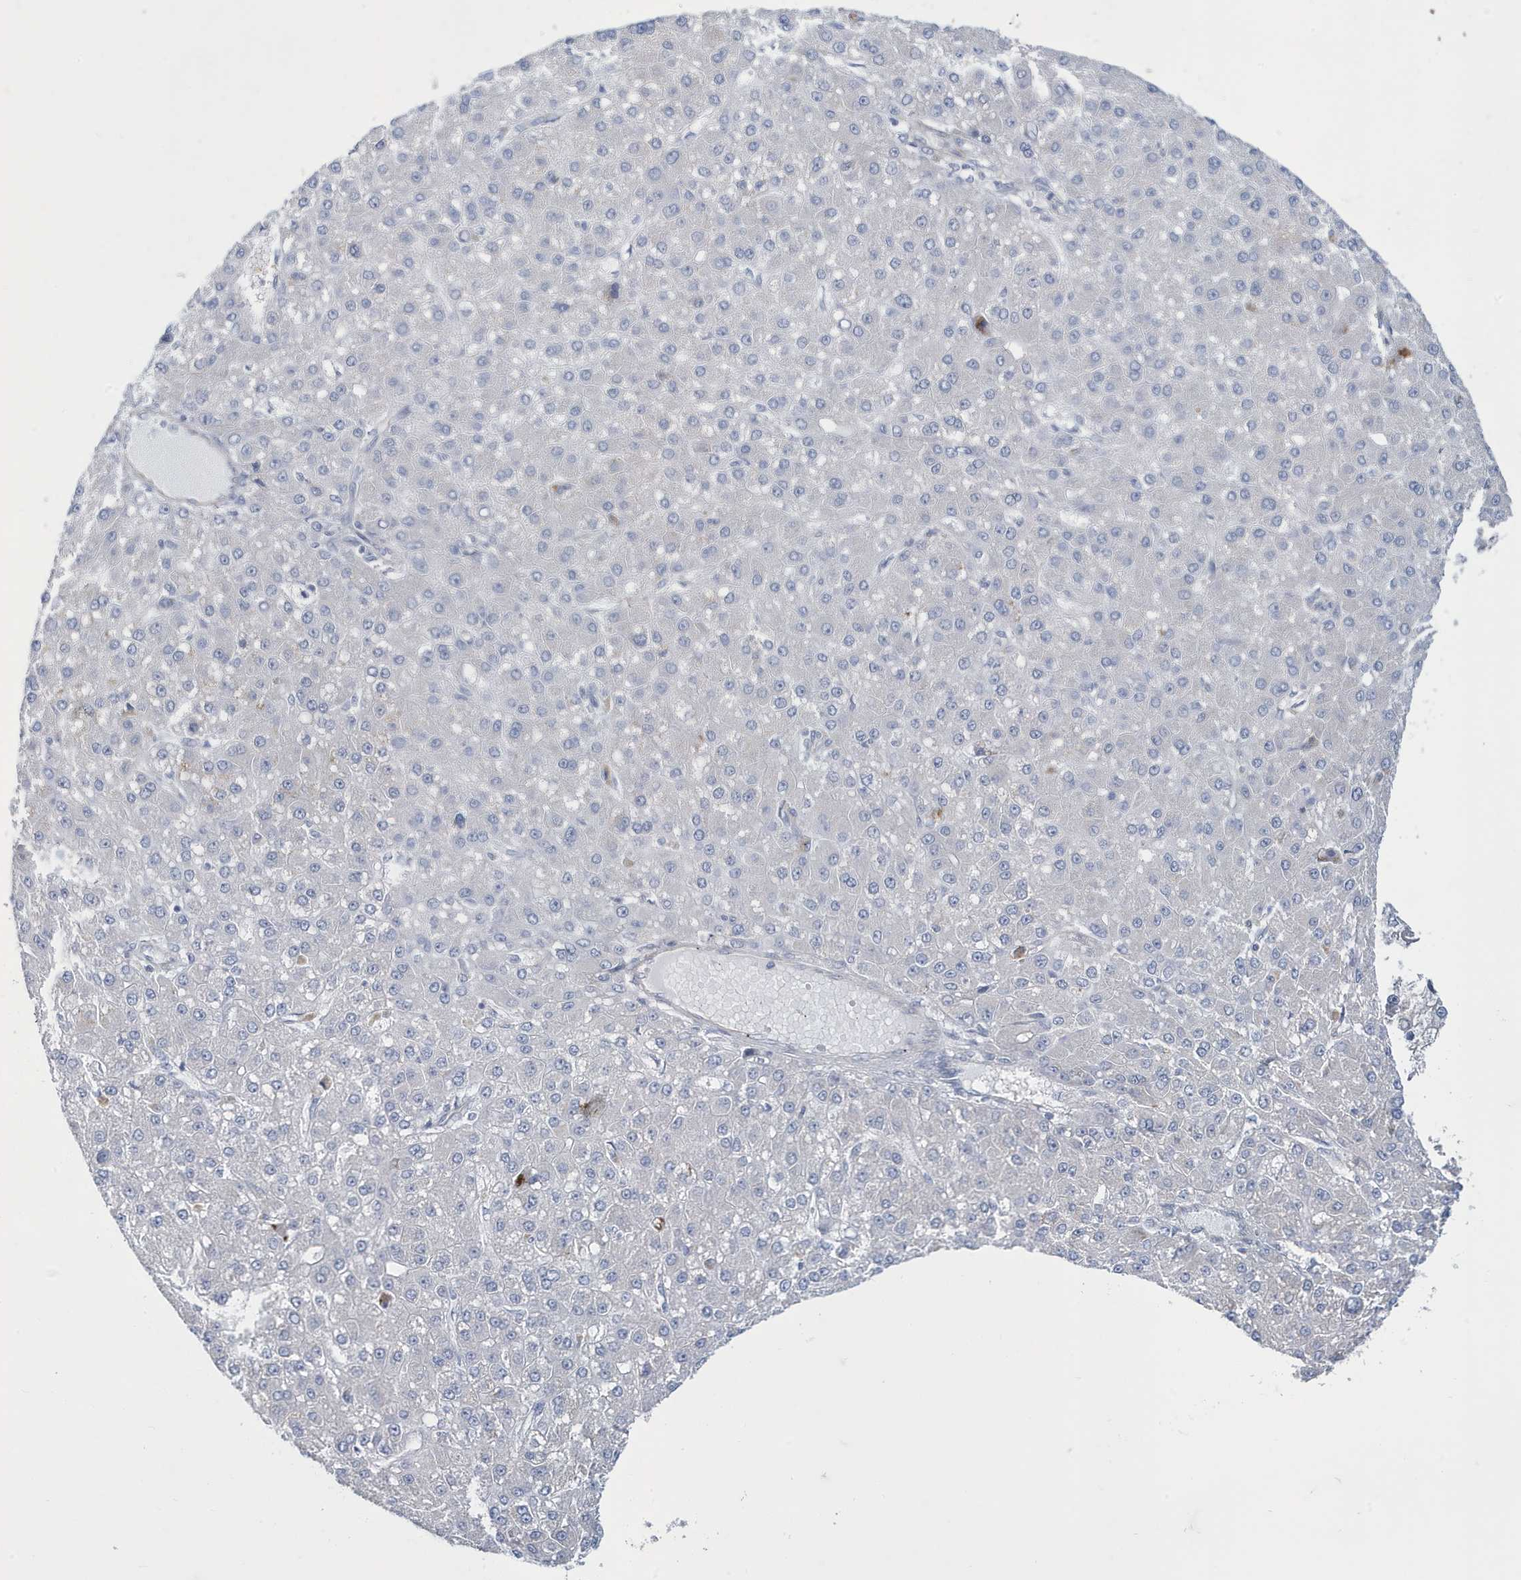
{"staining": {"intensity": "negative", "quantity": "none", "location": "none"}, "tissue": "liver cancer", "cell_type": "Tumor cells", "image_type": "cancer", "snomed": [{"axis": "morphology", "description": "Carcinoma, Hepatocellular, NOS"}, {"axis": "topography", "description": "Liver"}], "caption": "Liver cancer stained for a protein using immunohistochemistry (IHC) shows no staining tumor cells.", "gene": "ZNF654", "patient": {"sex": "male", "age": 67}}